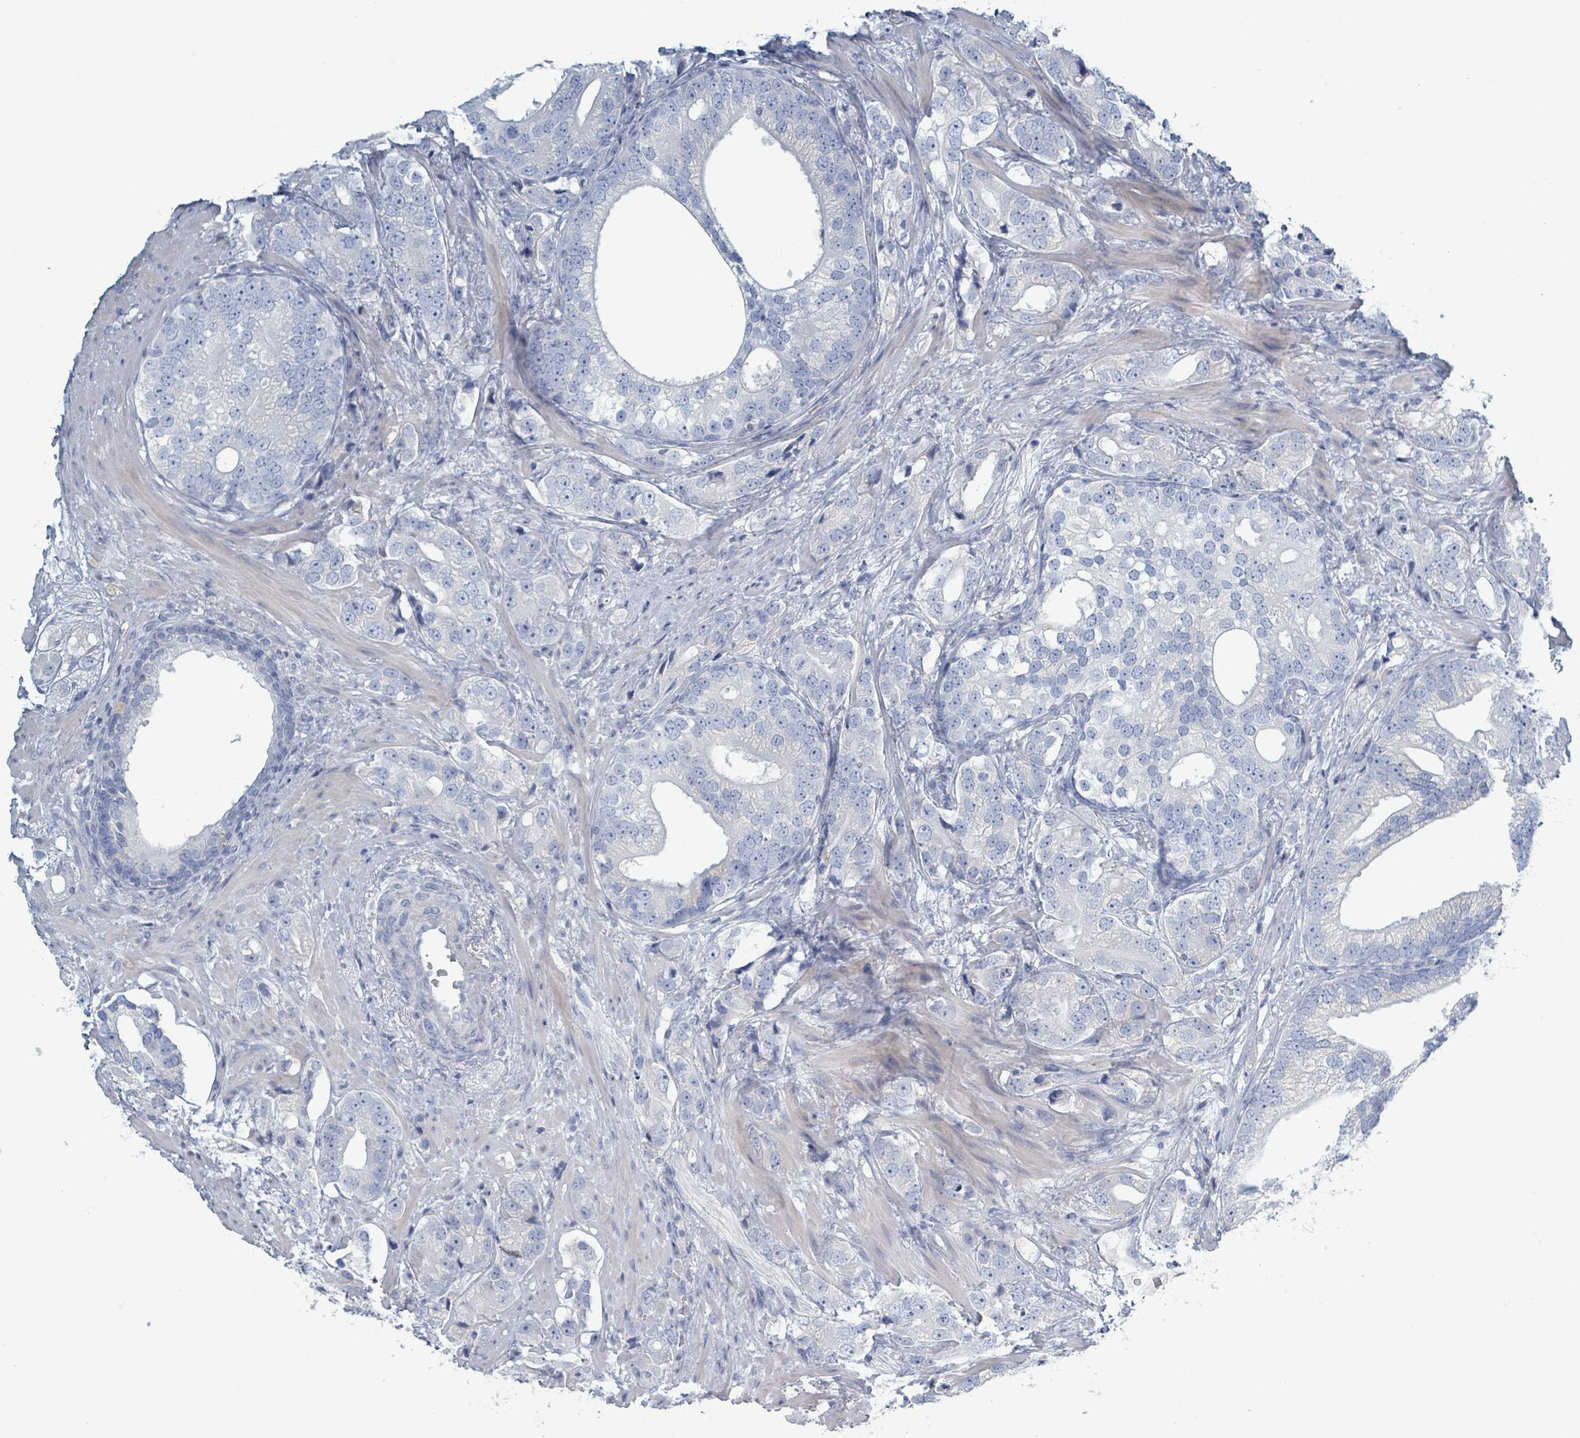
{"staining": {"intensity": "negative", "quantity": "none", "location": "none"}, "tissue": "prostate cancer", "cell_type": "Tumor cells", "image_type": "cancer", "snomed": [{"axis": "morphology", "description": "Adenocarcinoma, High grade"}, {"axis": "topography", "description": "Prostate"}], "caption": "IHC image of neoplastic tissue: human high-grade adenocarcinoma (prostate) stained with DAB reveals no significant protein positivity in tumor cells.", "gene": "HEATR5A", "patient": {"sex": "male", "age": 75}}